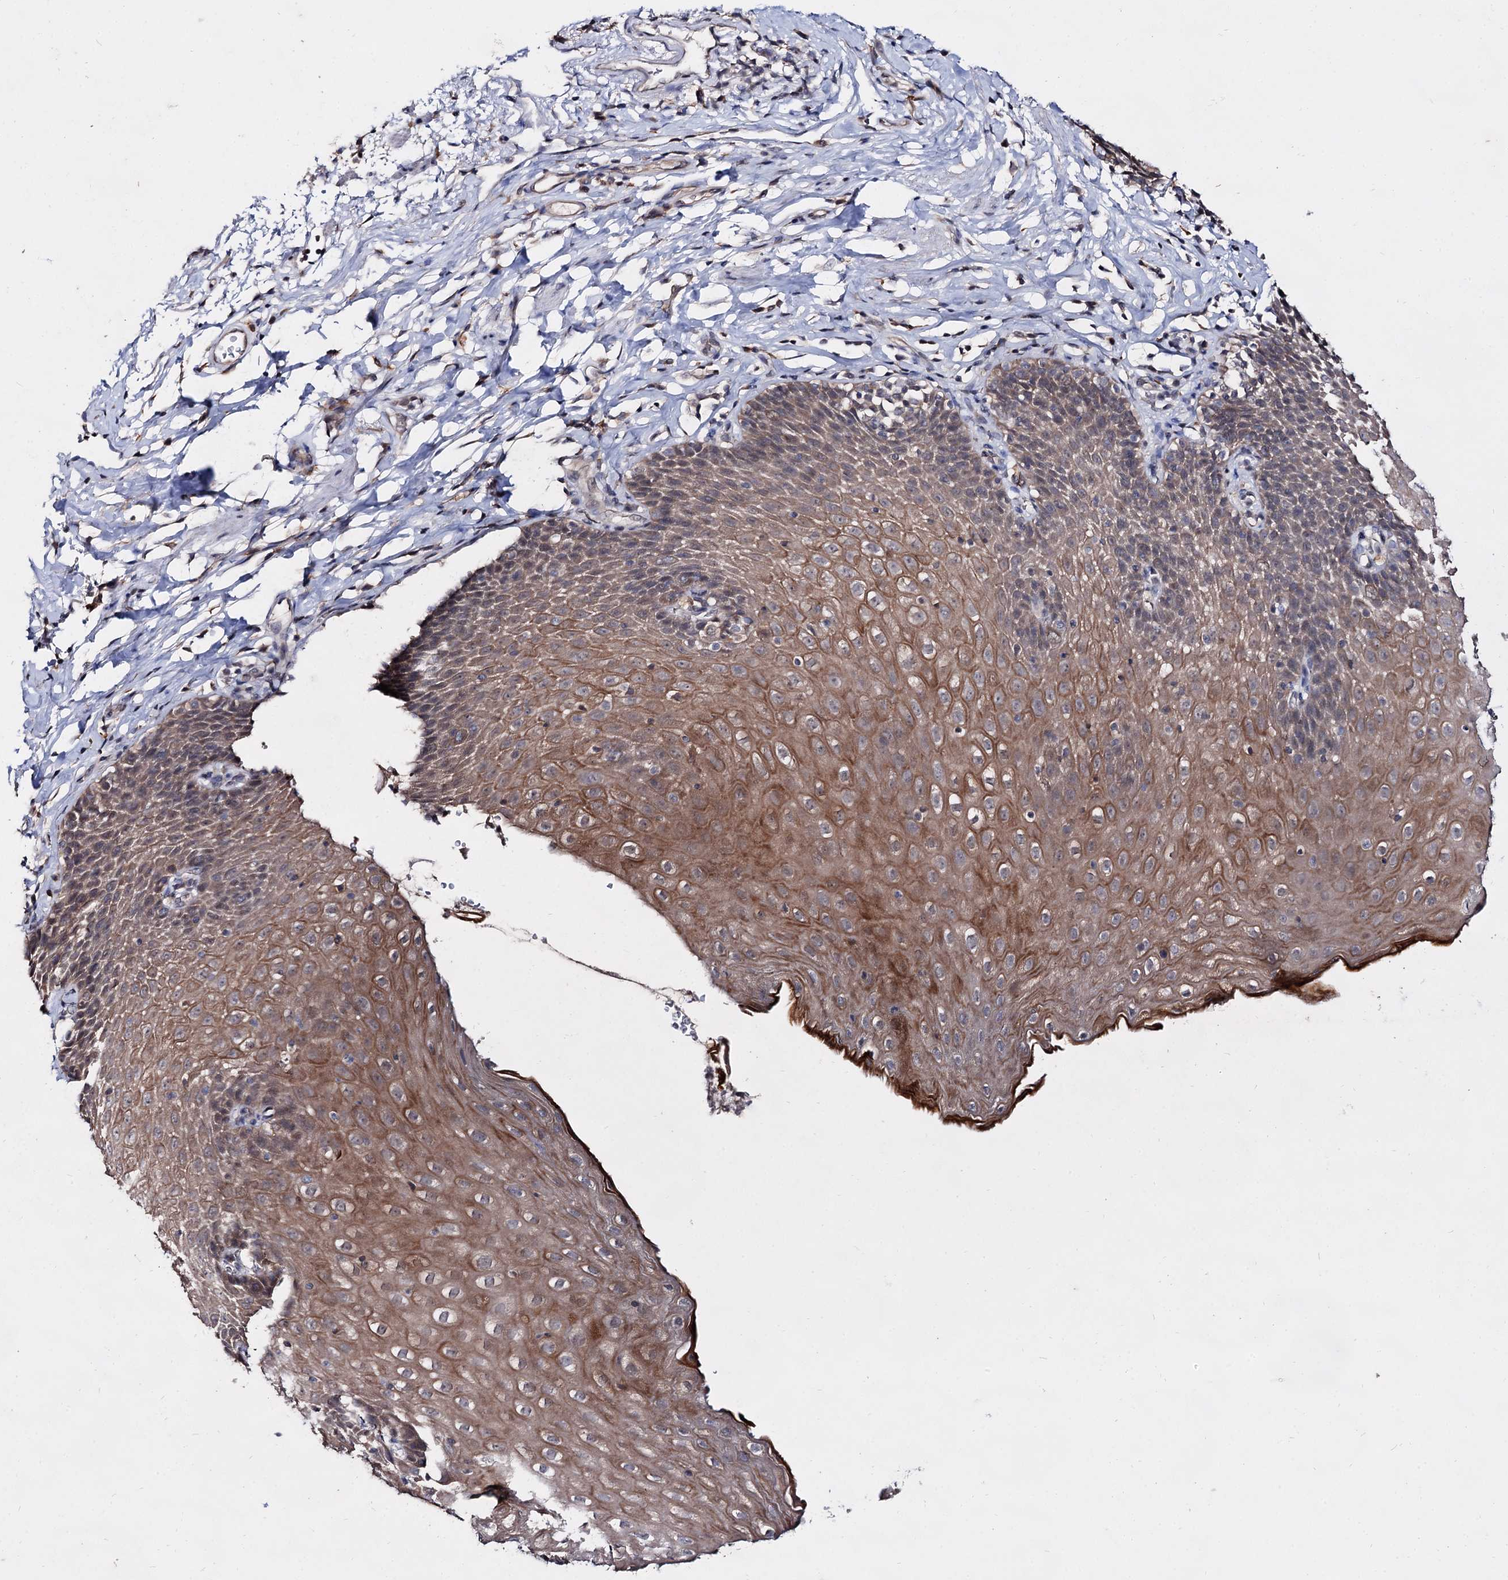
{"staining": {"intensity": "moderate", "quantity": ">75%", "location": "cytoplasmic/membranous"}, "tissue": "esophagus", "cell_type": "Squamous epithelial cells", "image_type": "normal", "snomed": [{"axis": "morphology", "description": "Normal tissue, NOS"}, {"axis": "topography", "description": "Esophagus"}], "caption": "The immunohistochemical stain labels moderate cytoplasmic/membranous staining in squamous epithelial cells of benign esophagus. (DAB IHC, brown staining for protein, blue staining for nuclei).", "gene": "ACTR6", "patient": {"sex": "female", "age": 61}}